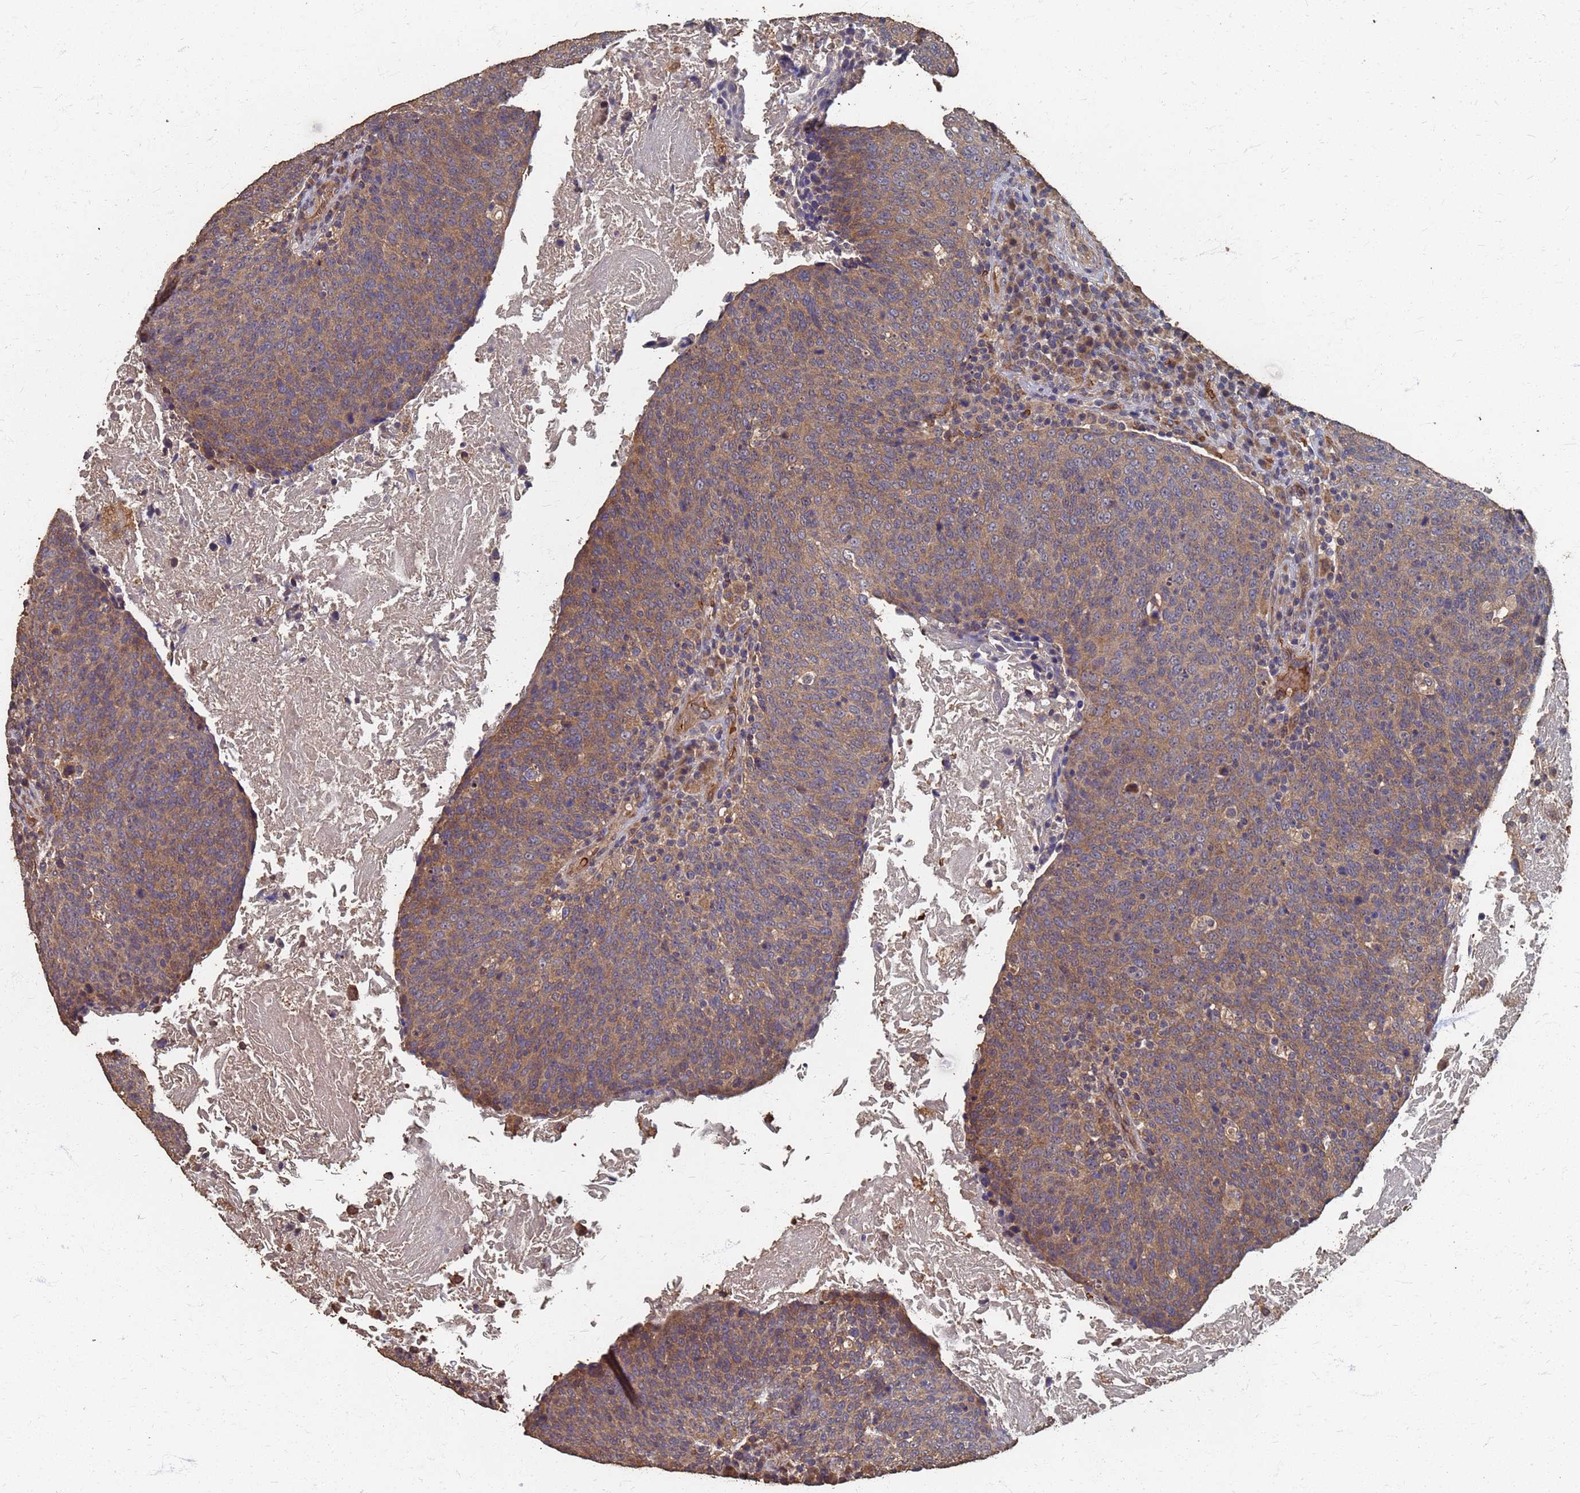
{"staining": {"intensity": "moderate", "quantity": ">75%", "location": "cytoplasmic/membranous"}, "tissue": "head and neck cancer", "cell_type": "Tumor cells", "image_type": "cancer", "snomed": [{"axis": "morphology", "description": "Squamous cell carcinoma, NOS"}, {"axis": "morphology", "description": "Squamous cell carcinoma, metastatic, NOS"}, {"axis": "topography", "description": "Lymph node"}, {"axis": "topography", "description": "Head-Neck"}], "caption": "DAB immunohistochemical staining of human squamous cell carcinoma (head and neck) shows moderate cytoplasmic/membranous protein expression in about >75% of tumor cells.", "gene": "DPH5", "patient": {"sex": "male", "age": 62}}